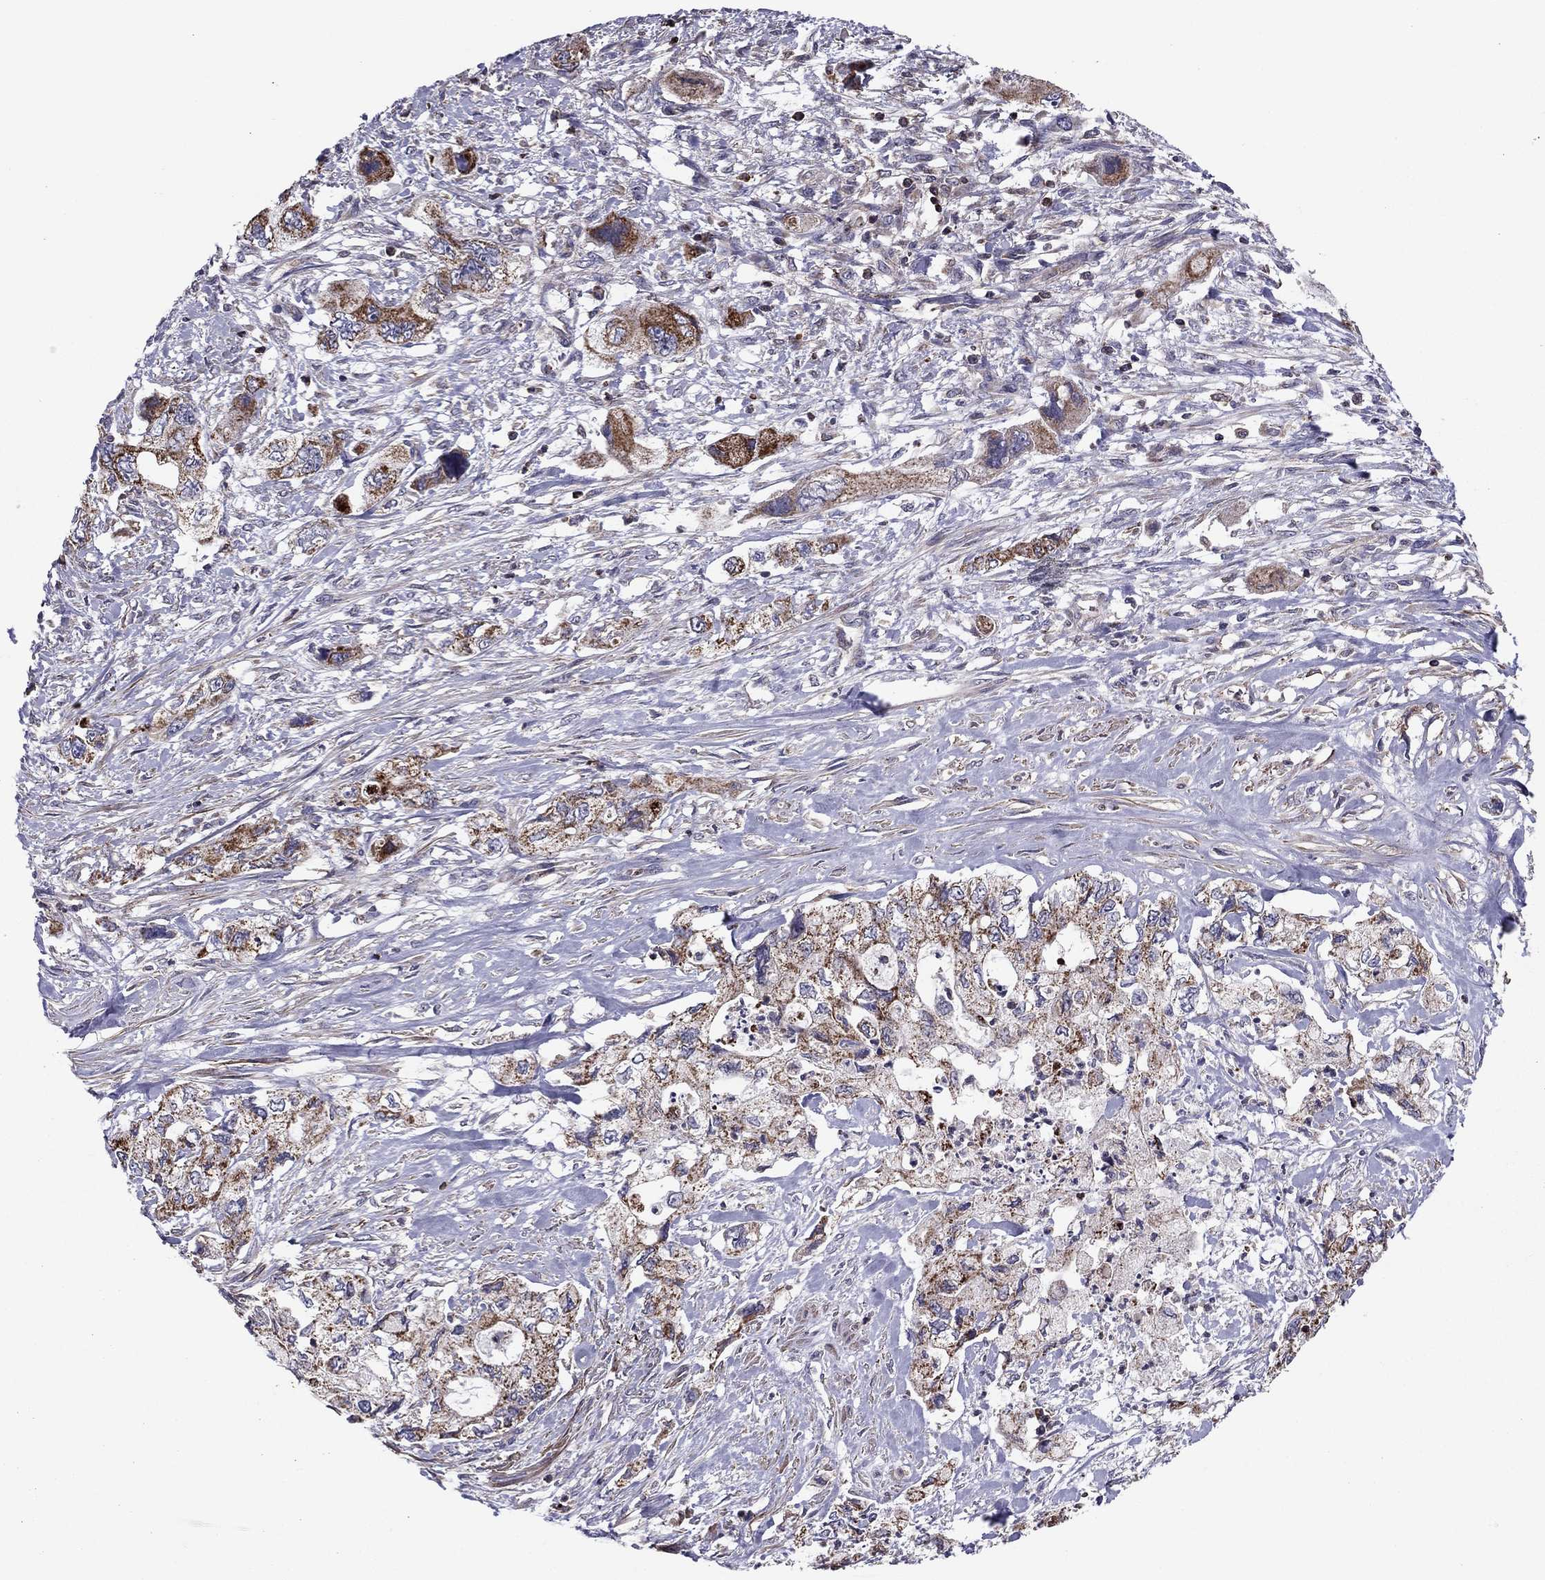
{"staining": {"intensity": "strong", "quantity": "25%-75%", "location": "cytoplasmic/membranous"}, "tissue": "pancreatic cancer", "cell_type": "Tumor cells", "image_type": "cancer", "snomed": [{"axis": "morphology", "description": "Adenocarcinoma, NOS"}, {"axis": "topography", "description": "Pancreas"}], "caption": "A photomicrograph showing strong cytoplasmic/membranous expression in approximately 25%-75% of tumor cells in pancreatic adenocarcinoma, as visualized by brown immunohistochemical staining.", "gene": "ALG6", "patient": {"sex": "female", "age": 73}}